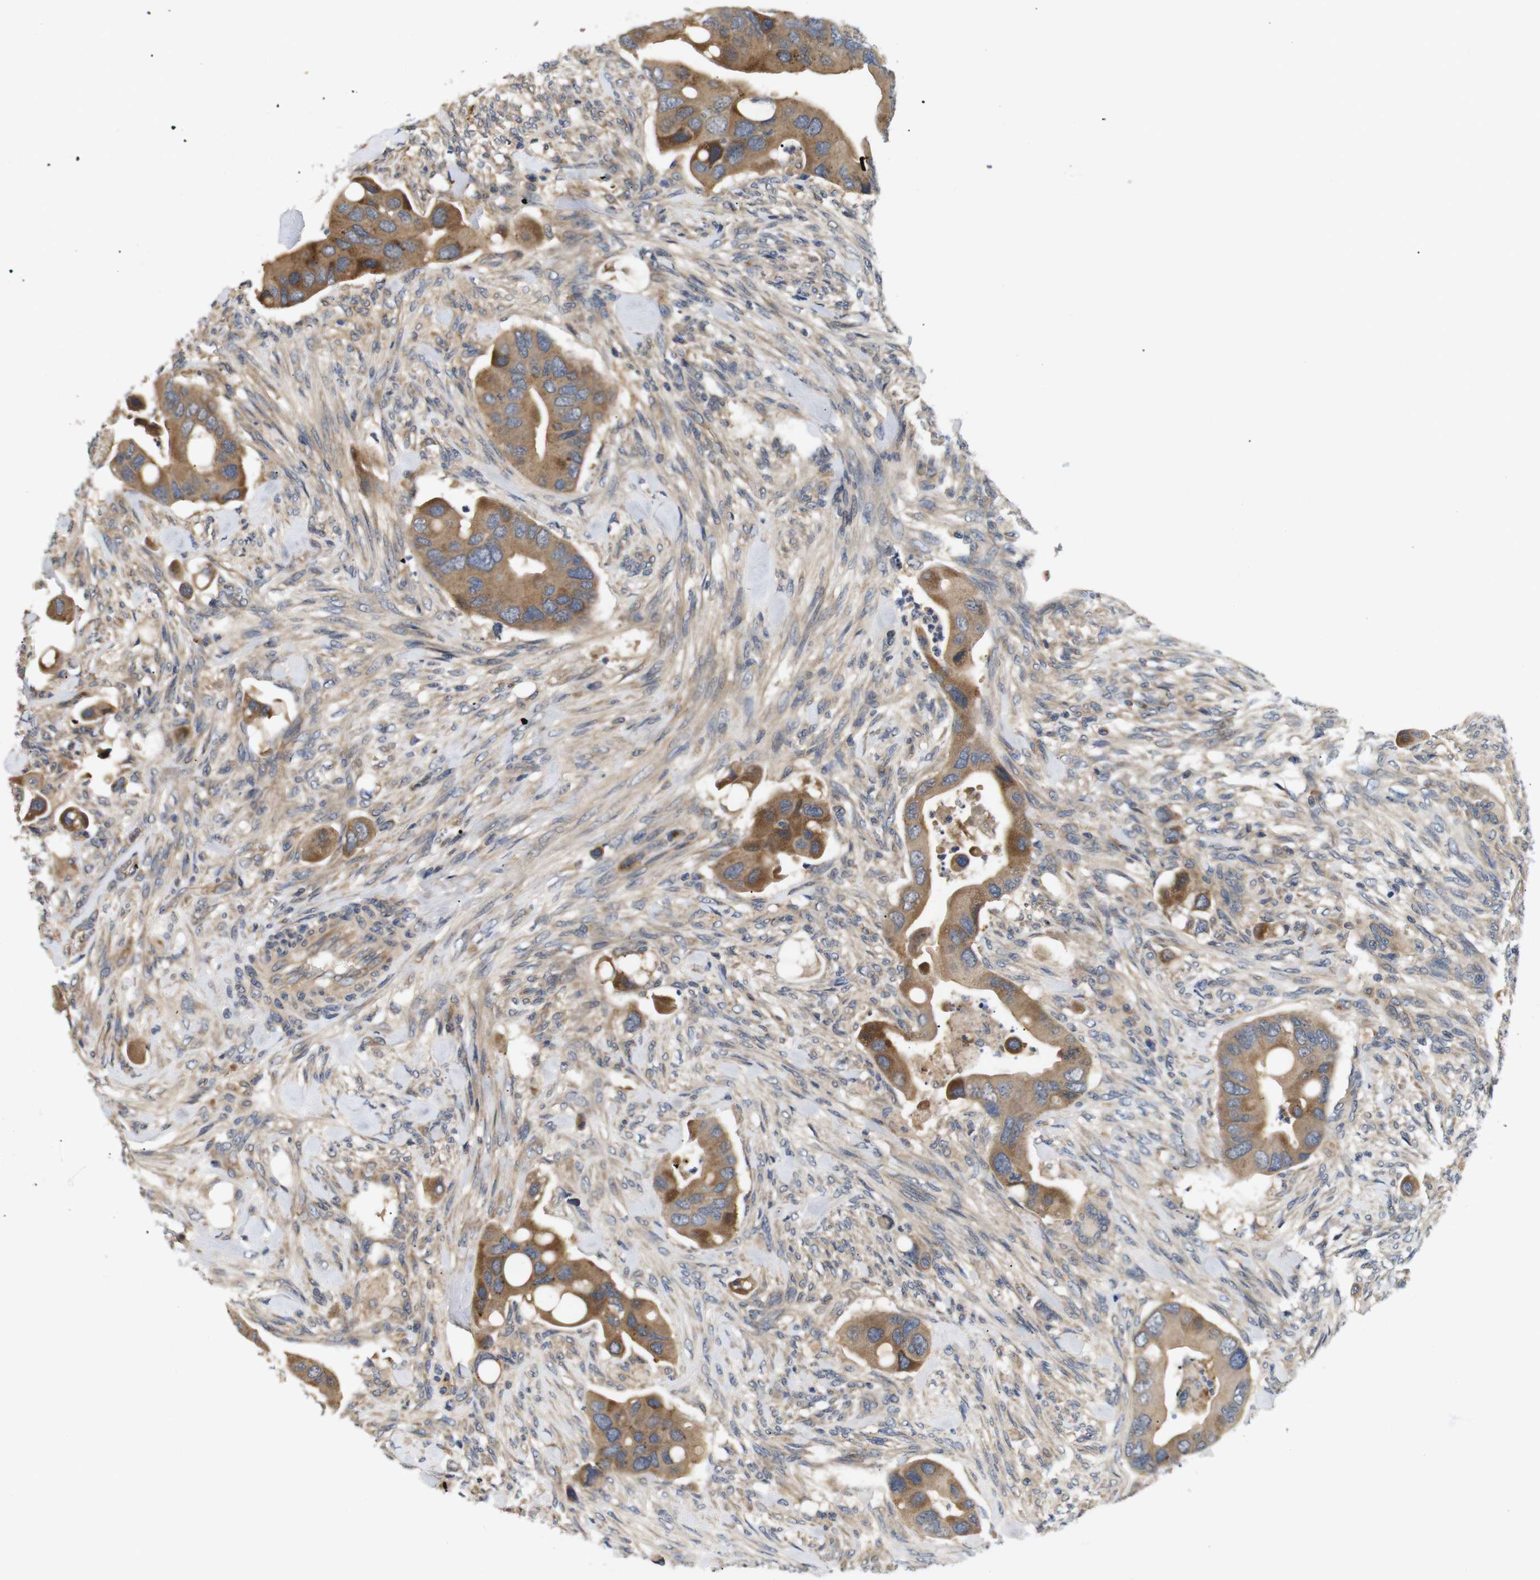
{"staining": {"intensity": "moderate", "quantity": ">75%", "location": "cytoplasmic/membranous"}, "tissue": "colorectal cancer", "cell_type": "Tumor cells", "image_type": "cancer", "snomed": [{"axis": "morphology", "description": "Adenocarcinoma, NOS"}, {"axis": "topography", "description": "Rectum"}], "caption": "A micrograph of colorectal adenocarcinoma stained for a protein displays moderate cytoplasmic/membranous brown staining in tumor cells.", "gene": "RIPK1", "patient": {"sex": "female", "age": 57}}